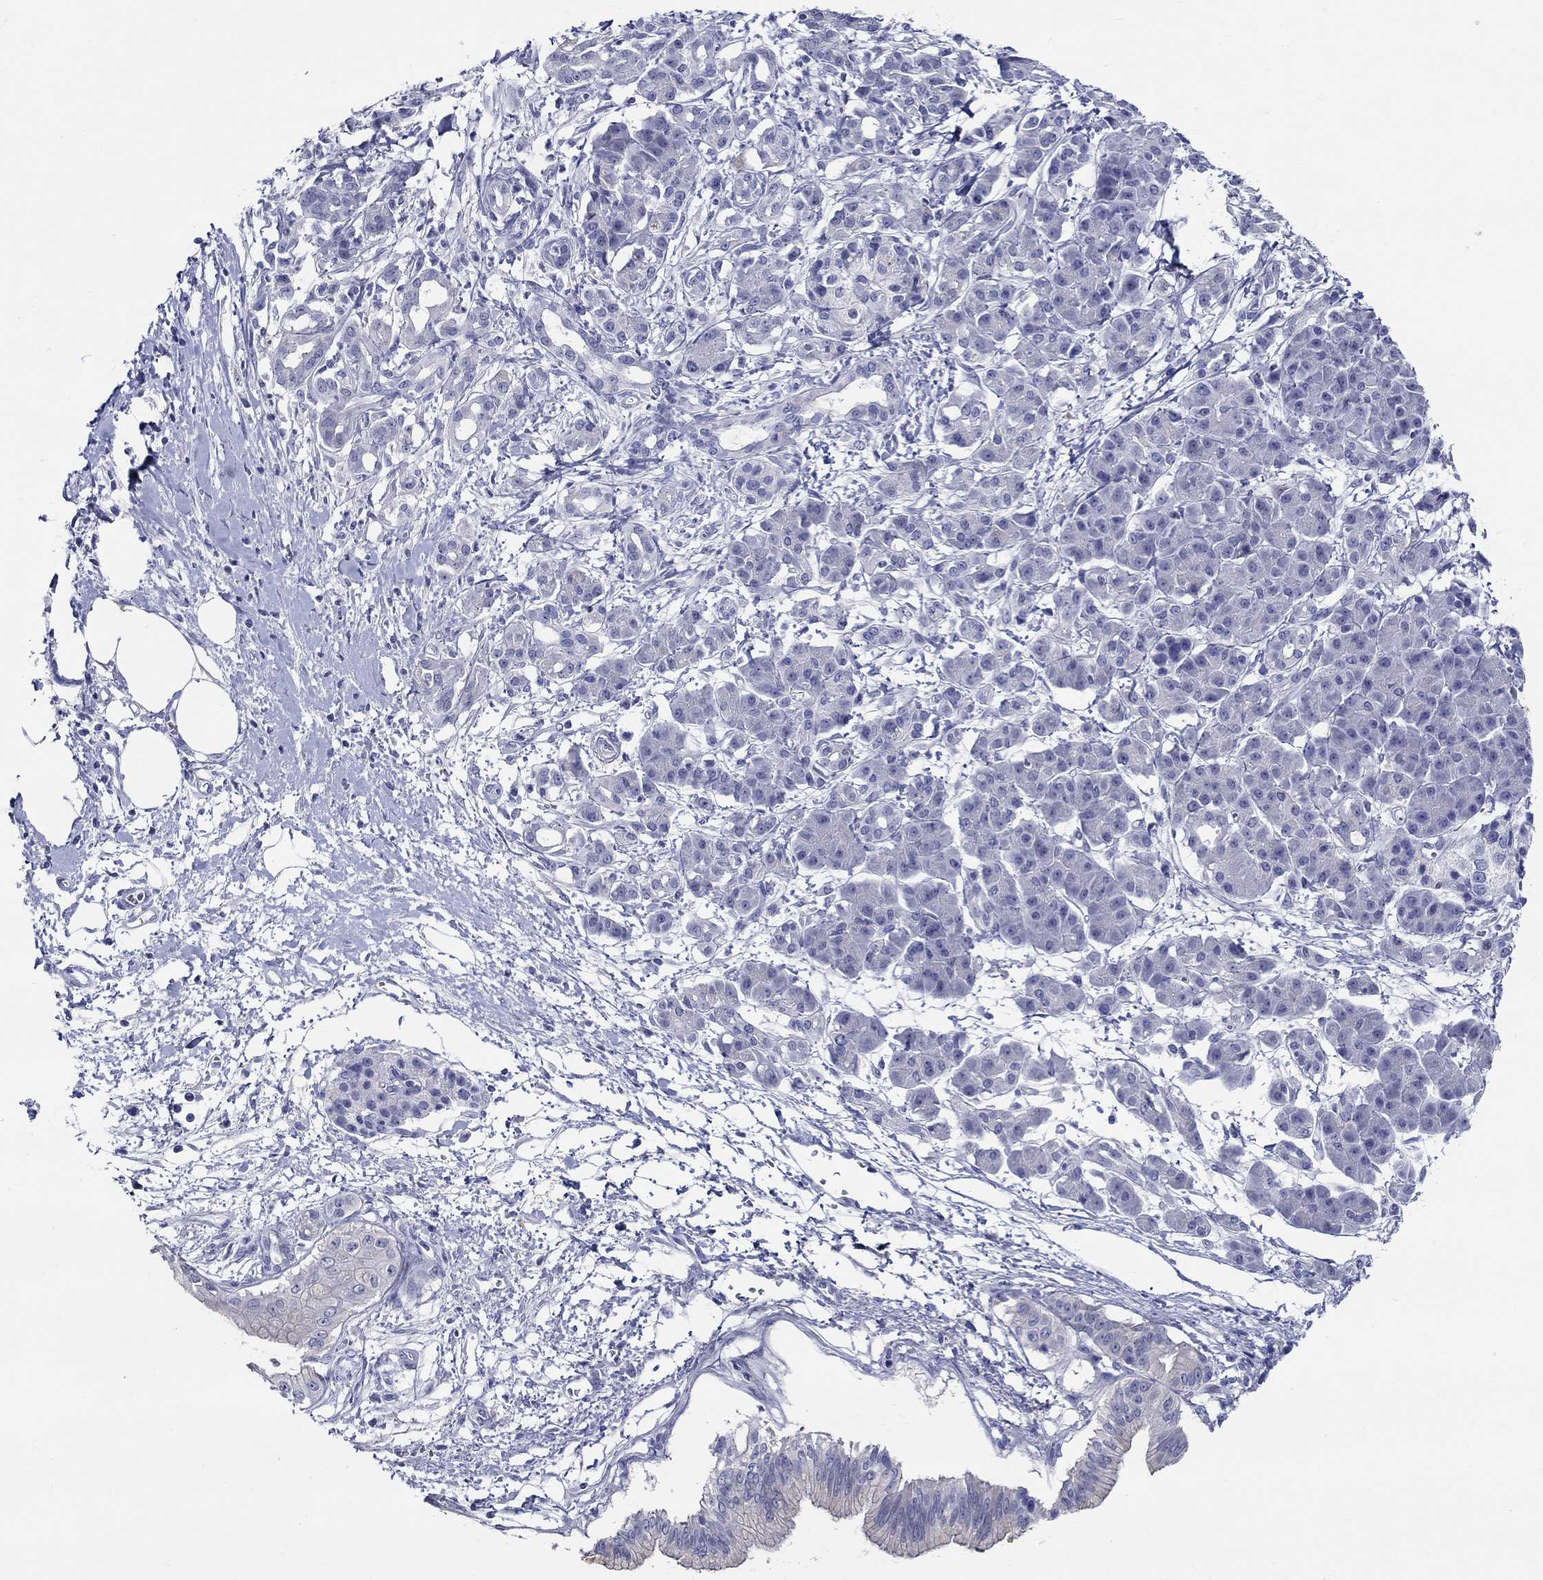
{"staining": {"intensity": "negative", "quantity": "none", "location": "none"}, "tissue": "pancreatic cancer", "cell_type": "Tumor cells", "image_type": "cancer", "snomed": [{"axis": "morphology", "description": "Adenocarcinoma, NOS"}, {"axis": "topography", "description": "Pancreas"}], "caption": "A high-resolution micrograph shows immunohistochemistry (IHC) staining of pancreatic adenocarcinoma, which reveals no significant positivity in tumor cells. (DAB (3,3'-diaminobenzidine) immunohistochemistry, high magnification).", "gene": "CRYGS", "patient": {"sex": "male", "age": 72}}